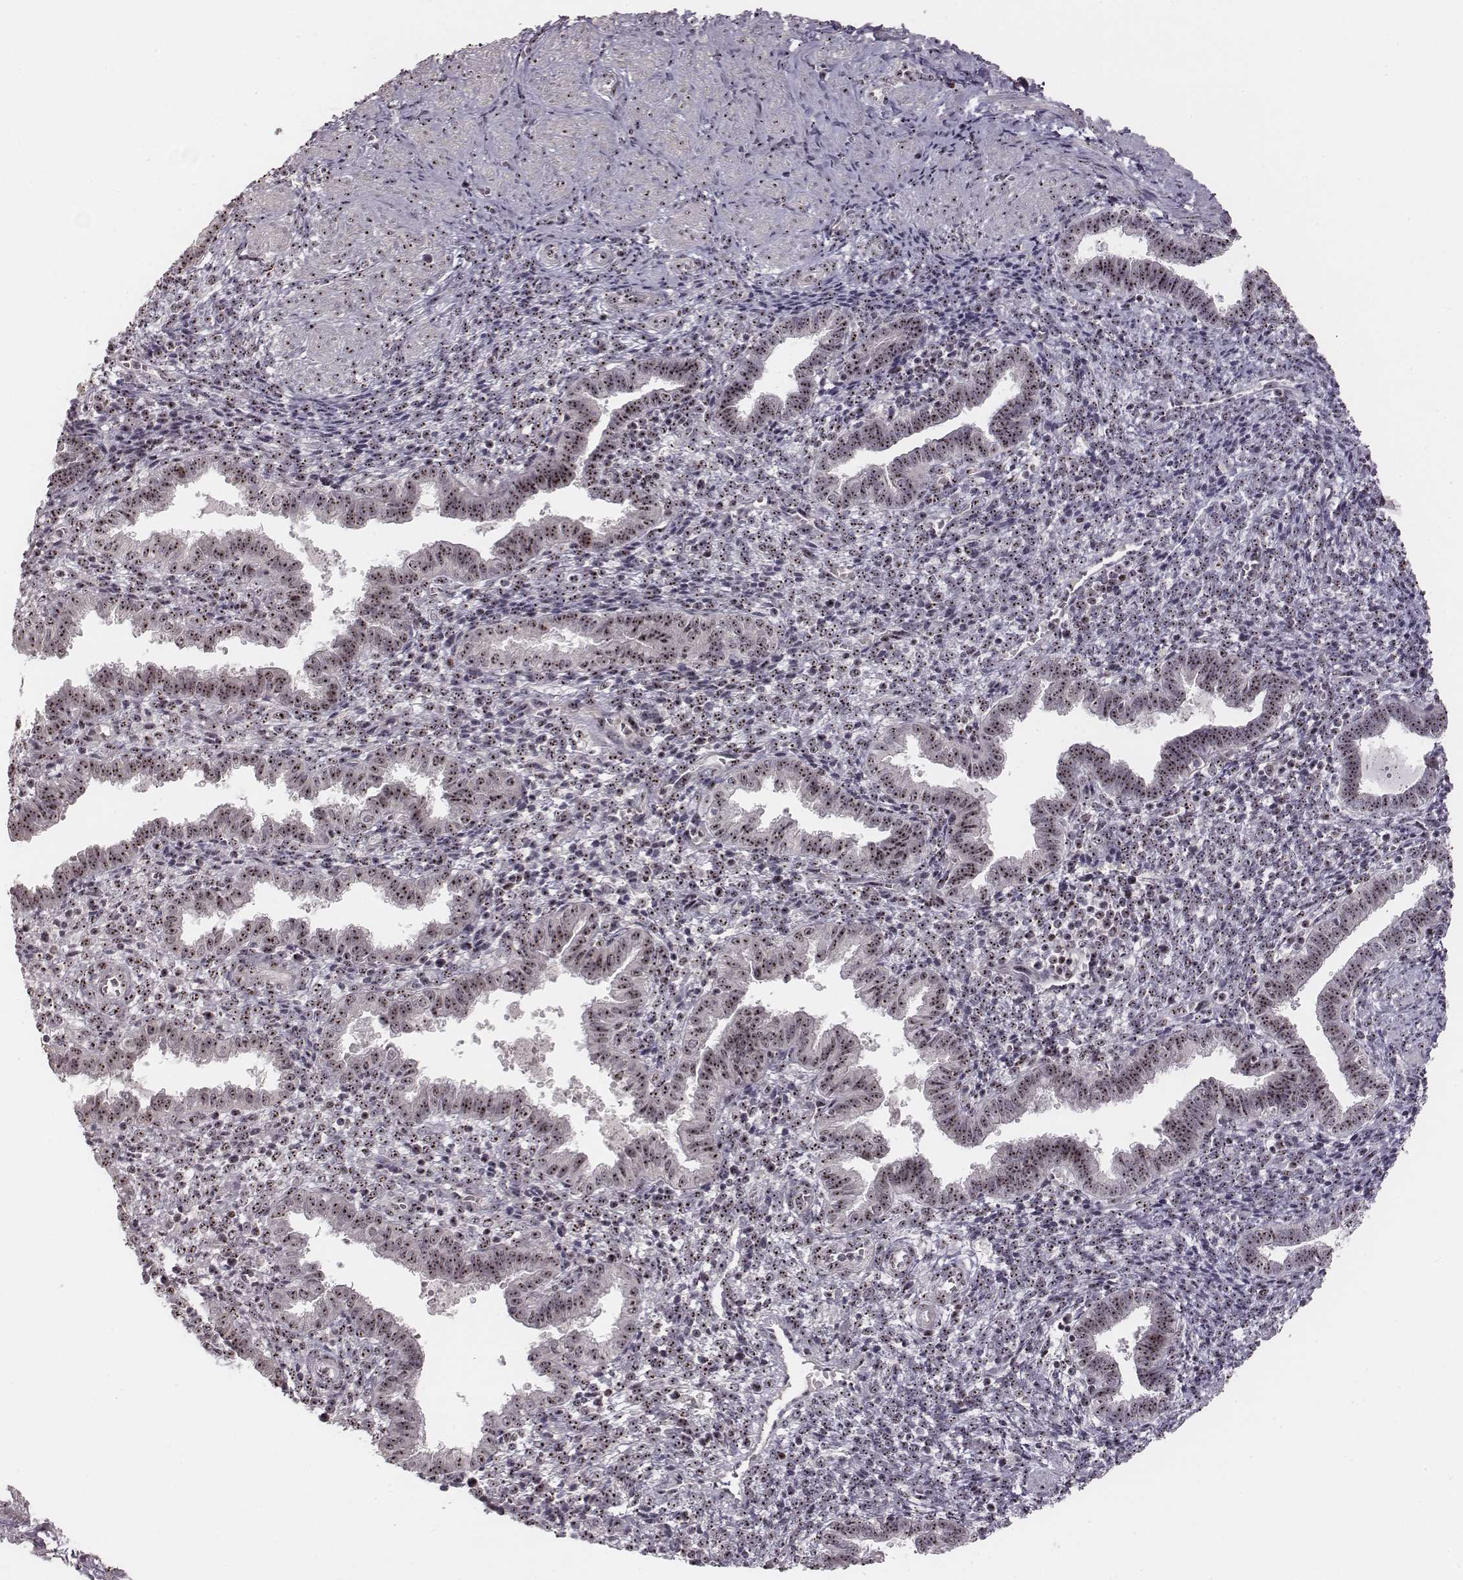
{"staining": {"intensity": "weak", "quantity": ">75%", "location": "nuclear"}, "tissue": "endometrium", "cell_type": "Cells in endometrial stroma", "image_type": "normal", "snomed": [{"axis": "morphology", "description": "Normal tissue, NOS"}, {"axis": "topography", "description": "Endometrium"}], "caption": "Endometrium stained for a protein (brown) shows weak nuclear positive expression in approximately >75% of cells in endometrial stroma.", "gene": "NOP56", "patient": {"sex": "female", "age": 37}}